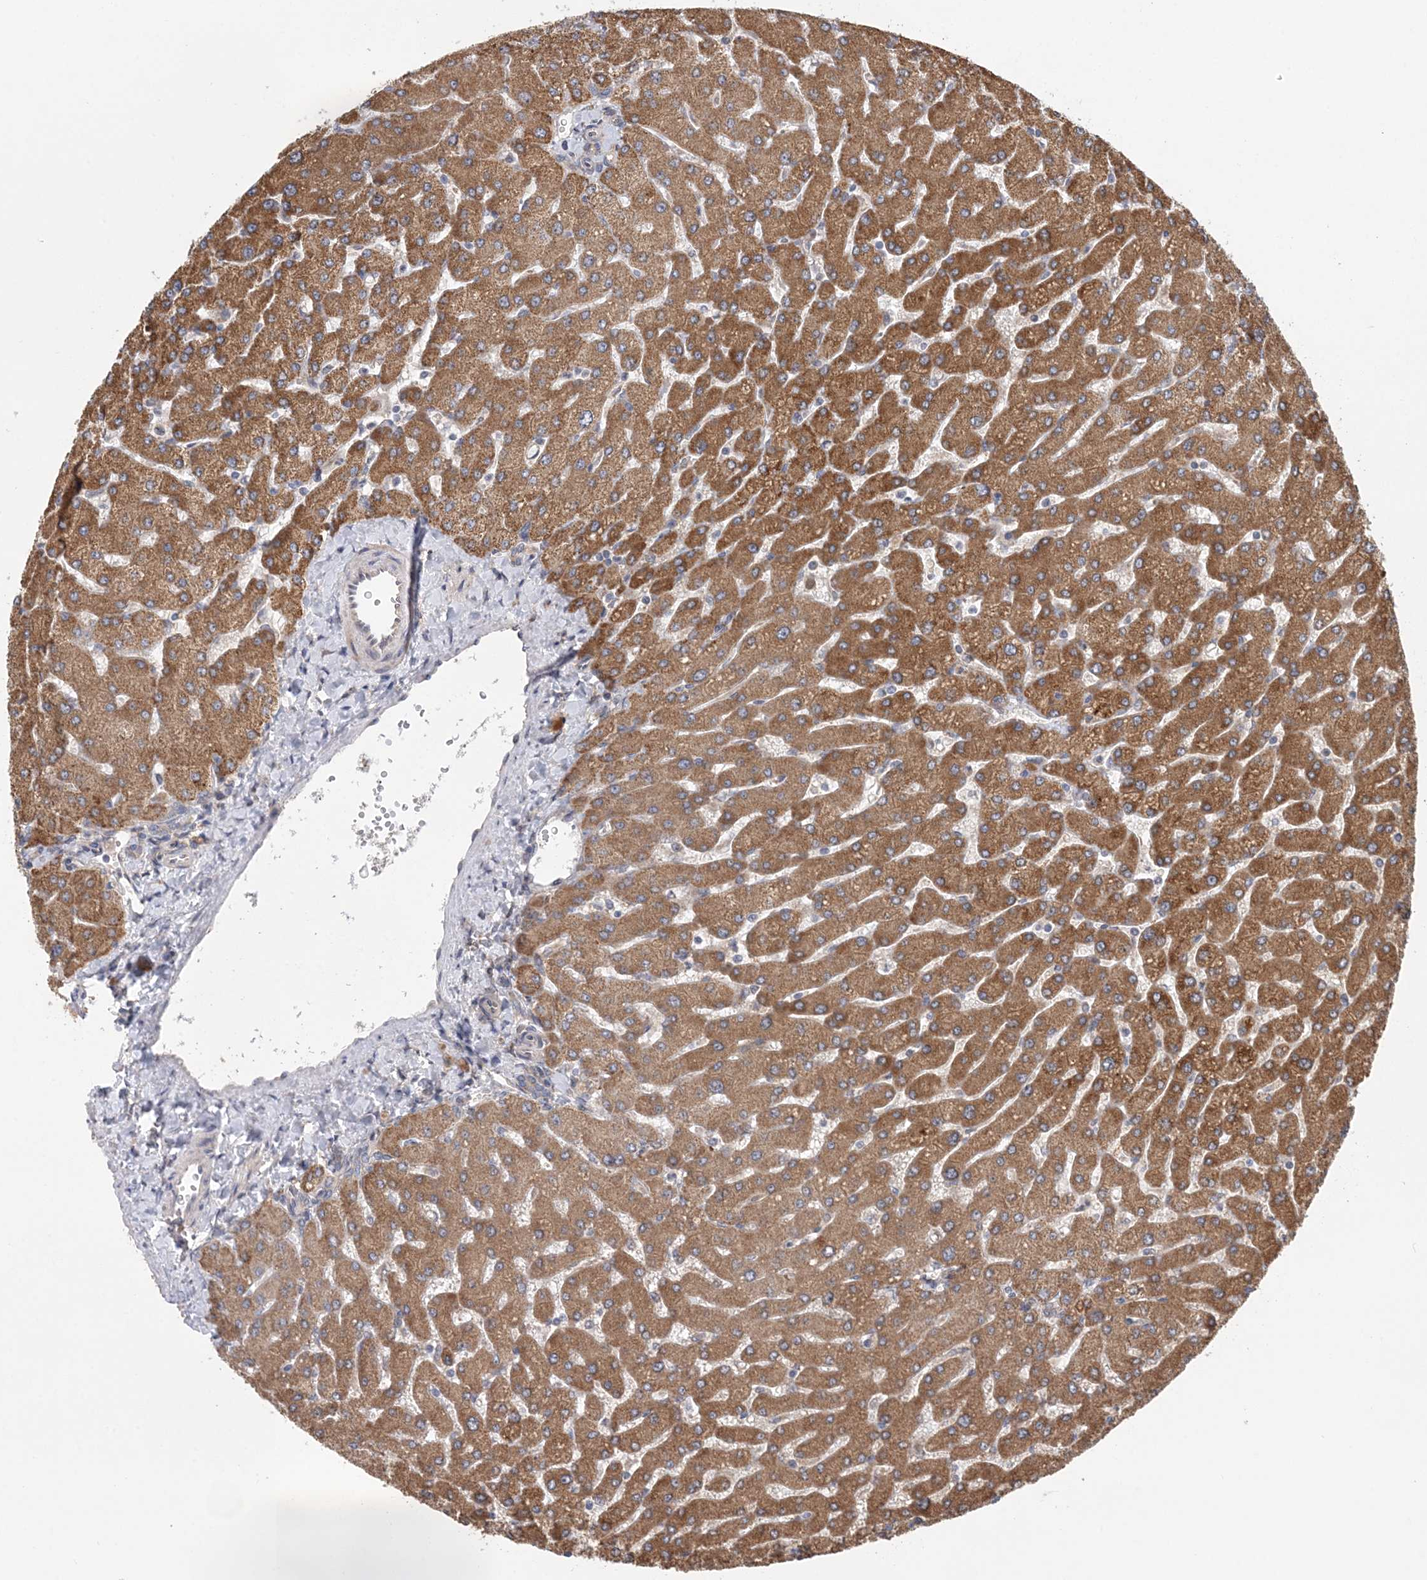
{"staining": {"intensity": "moderate", "quantity": "25%-75%", "location": "cytoplasmic/membranous"}, "tissue": "liver", "cell_type": "Cholangiocytes", "image_type": "normal", "snomed": [{"axis": "morphology", "description": "Normal tissue, NOS"}, {"axis": "topography", "description": "Liver"}], "caption": "Liver stained with immunohistochemistry displays moderate cytoplasmic/membranous expression in about 25%-75% of cholangiocytes. Immunohistochemistry (ihc) stains the protein in brown and the nuclei are stained blue.", "gene": "PCYOX1L", "patient": {"sex": "male", "age": 55}}